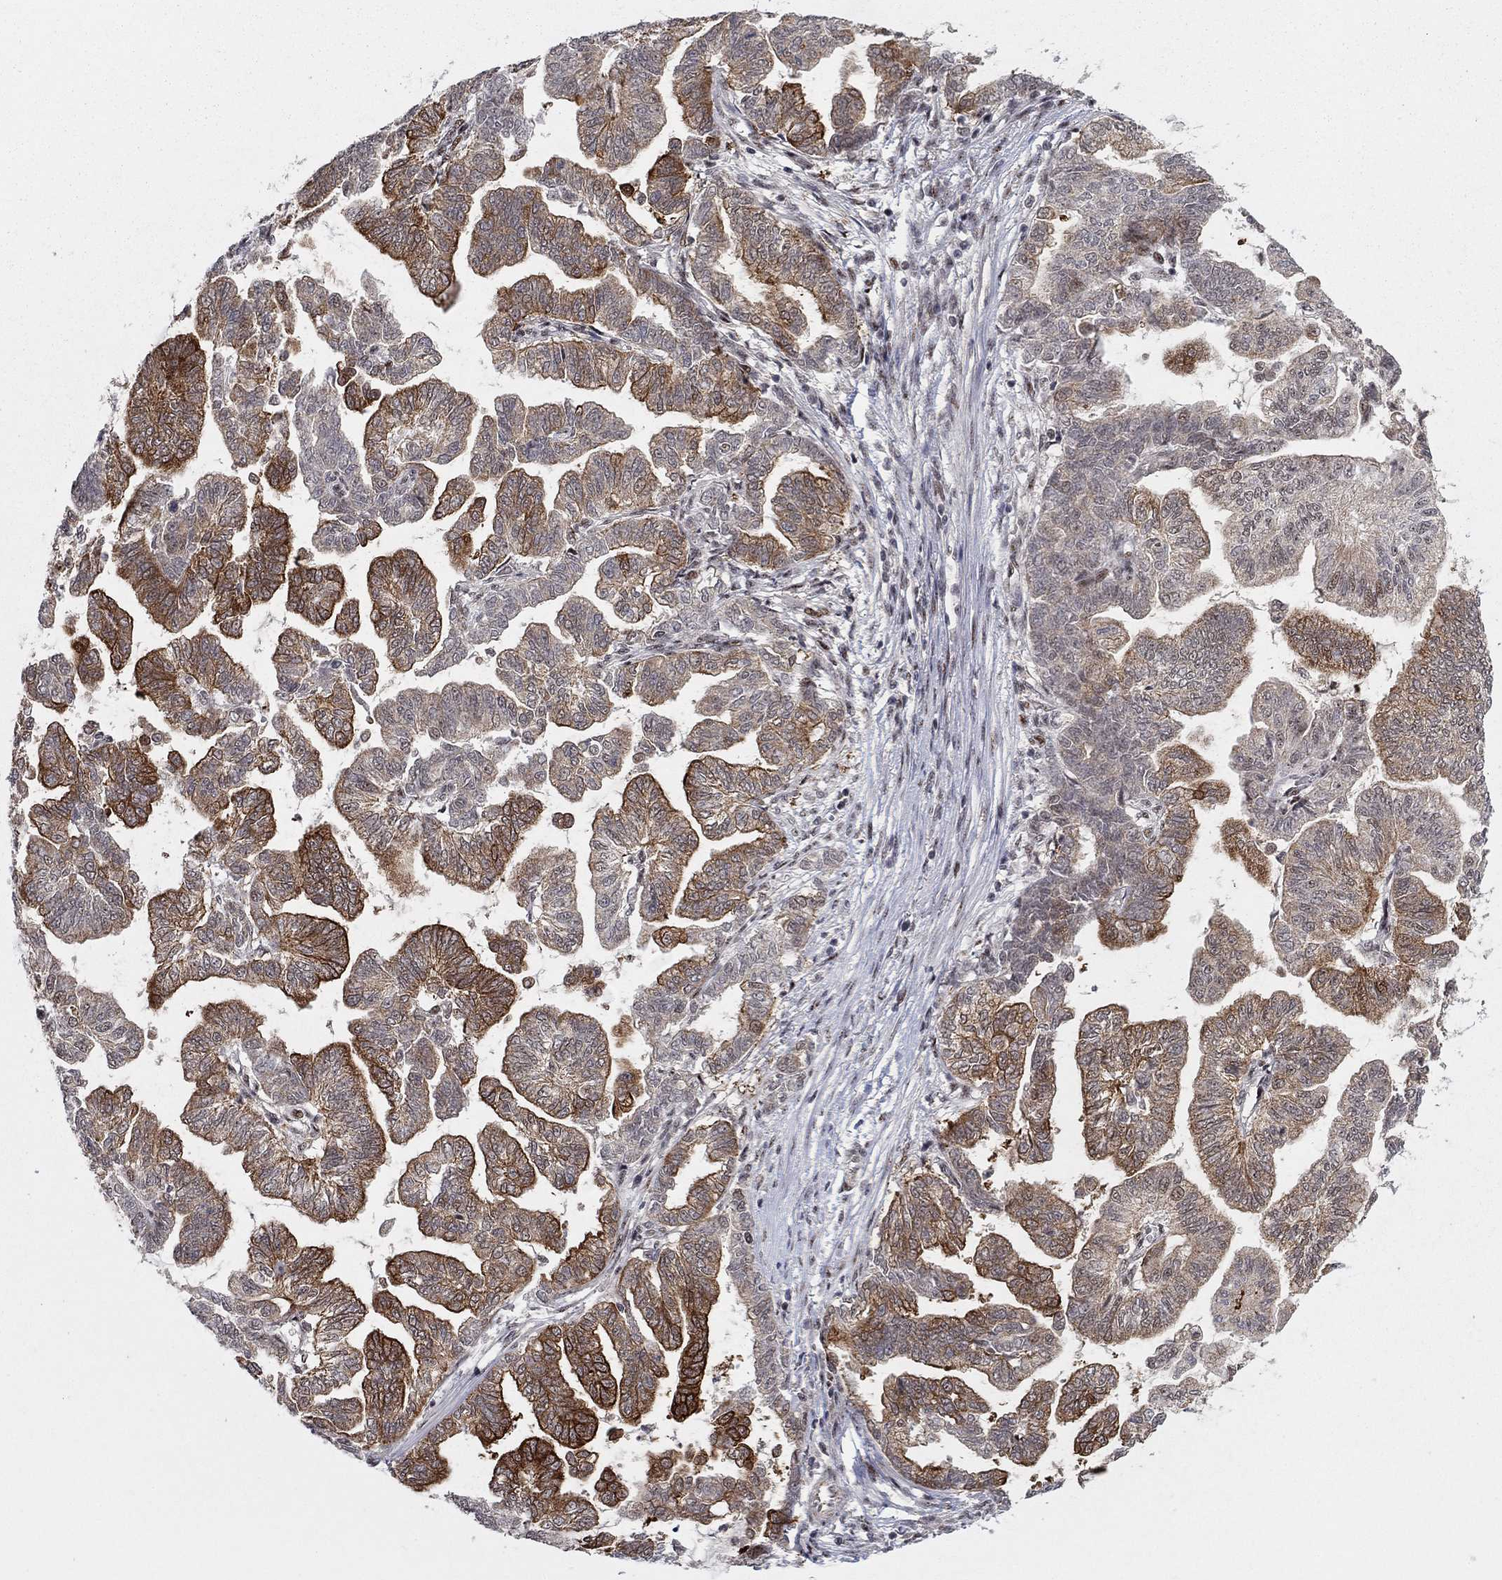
{"staining": {"intensity": "moderate", "quantity": ">75%", "location": "cytoplasmic/membranous"}, "tissue": "stomach cancer", "cell_type": "Tumor cells", "image_type": "cancer", "snomed": [{"axis": "morphology", "description": "Adenocarcinoma, NOS"}, {"axis": "topography", "description": "Stomach"}], "caption": "A high-resolution image shows IHC staining of adenocarcinoma (stomach), which exhibits moderate cytoplasmic/membranous positivity in about >75% of tumor cells. (DAB = brown stain, brightfield microscopy at high magnification).", "gene": "ZNF395", "patient": {"sex": "male", "age": 83}}